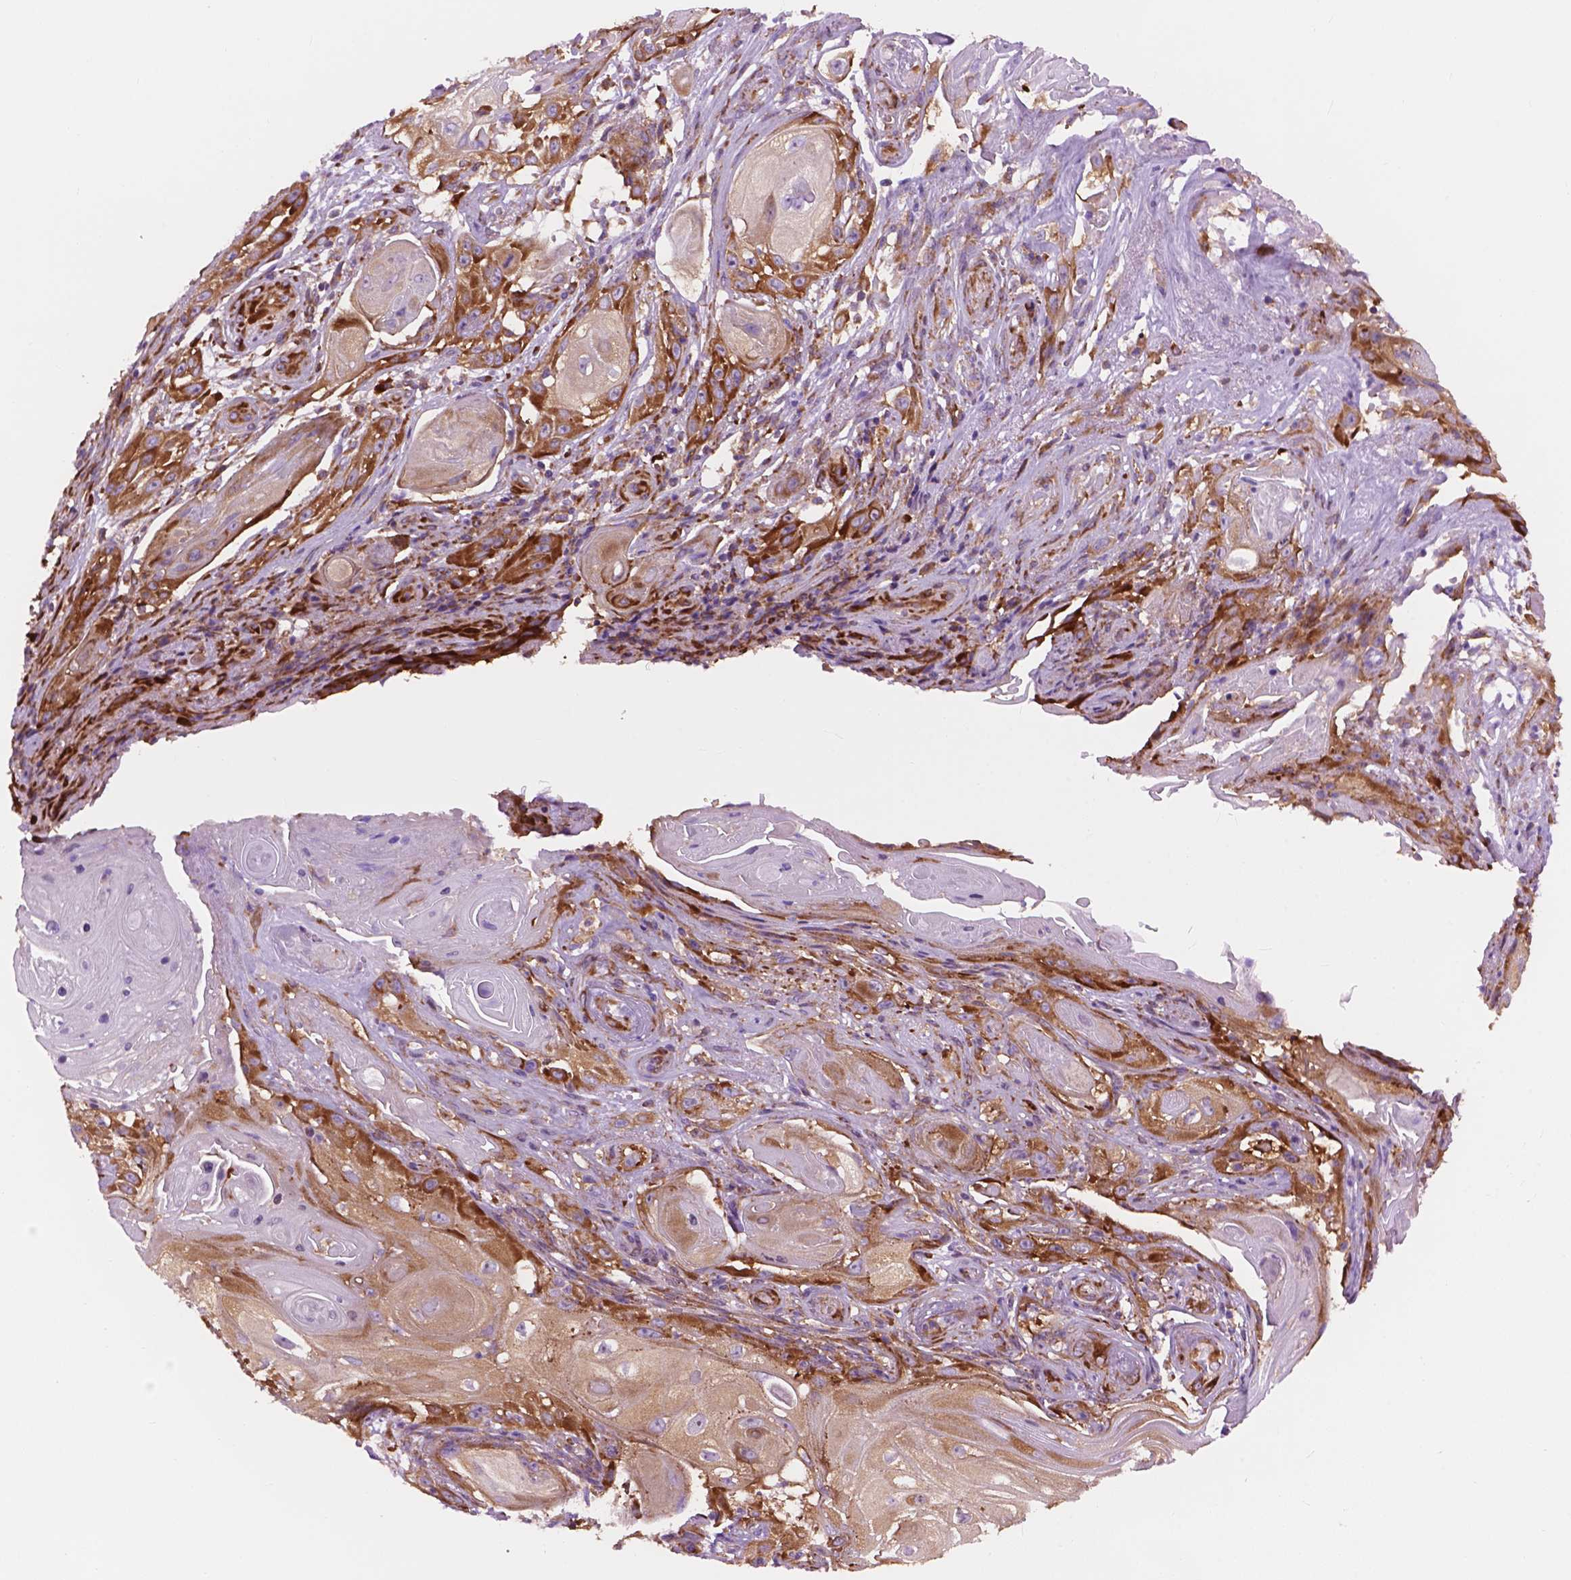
{"staining": {"intensity": "moderate", "quantity": ">75%", "location": "cytoplasmic/membranous"}, "tissue": "skin cancer", "cell_type": "Tumor cells", "image_type": "cancer", "snomed": [{"axis": "morphology", "description": "Squamous cell carcinoma, NOS"}, {"axis": "topography", "description": "Skin"}], "caption": "Immunohistochemistry photomicrograph of human skin cancer stained for a protein (brown), which demonstrates medium levels of moderate cytoplasmic/membranous staining in about >75% of tumor cells.", "gene": "RPL37A", "patient": {"sex": "male", "age": 62}}